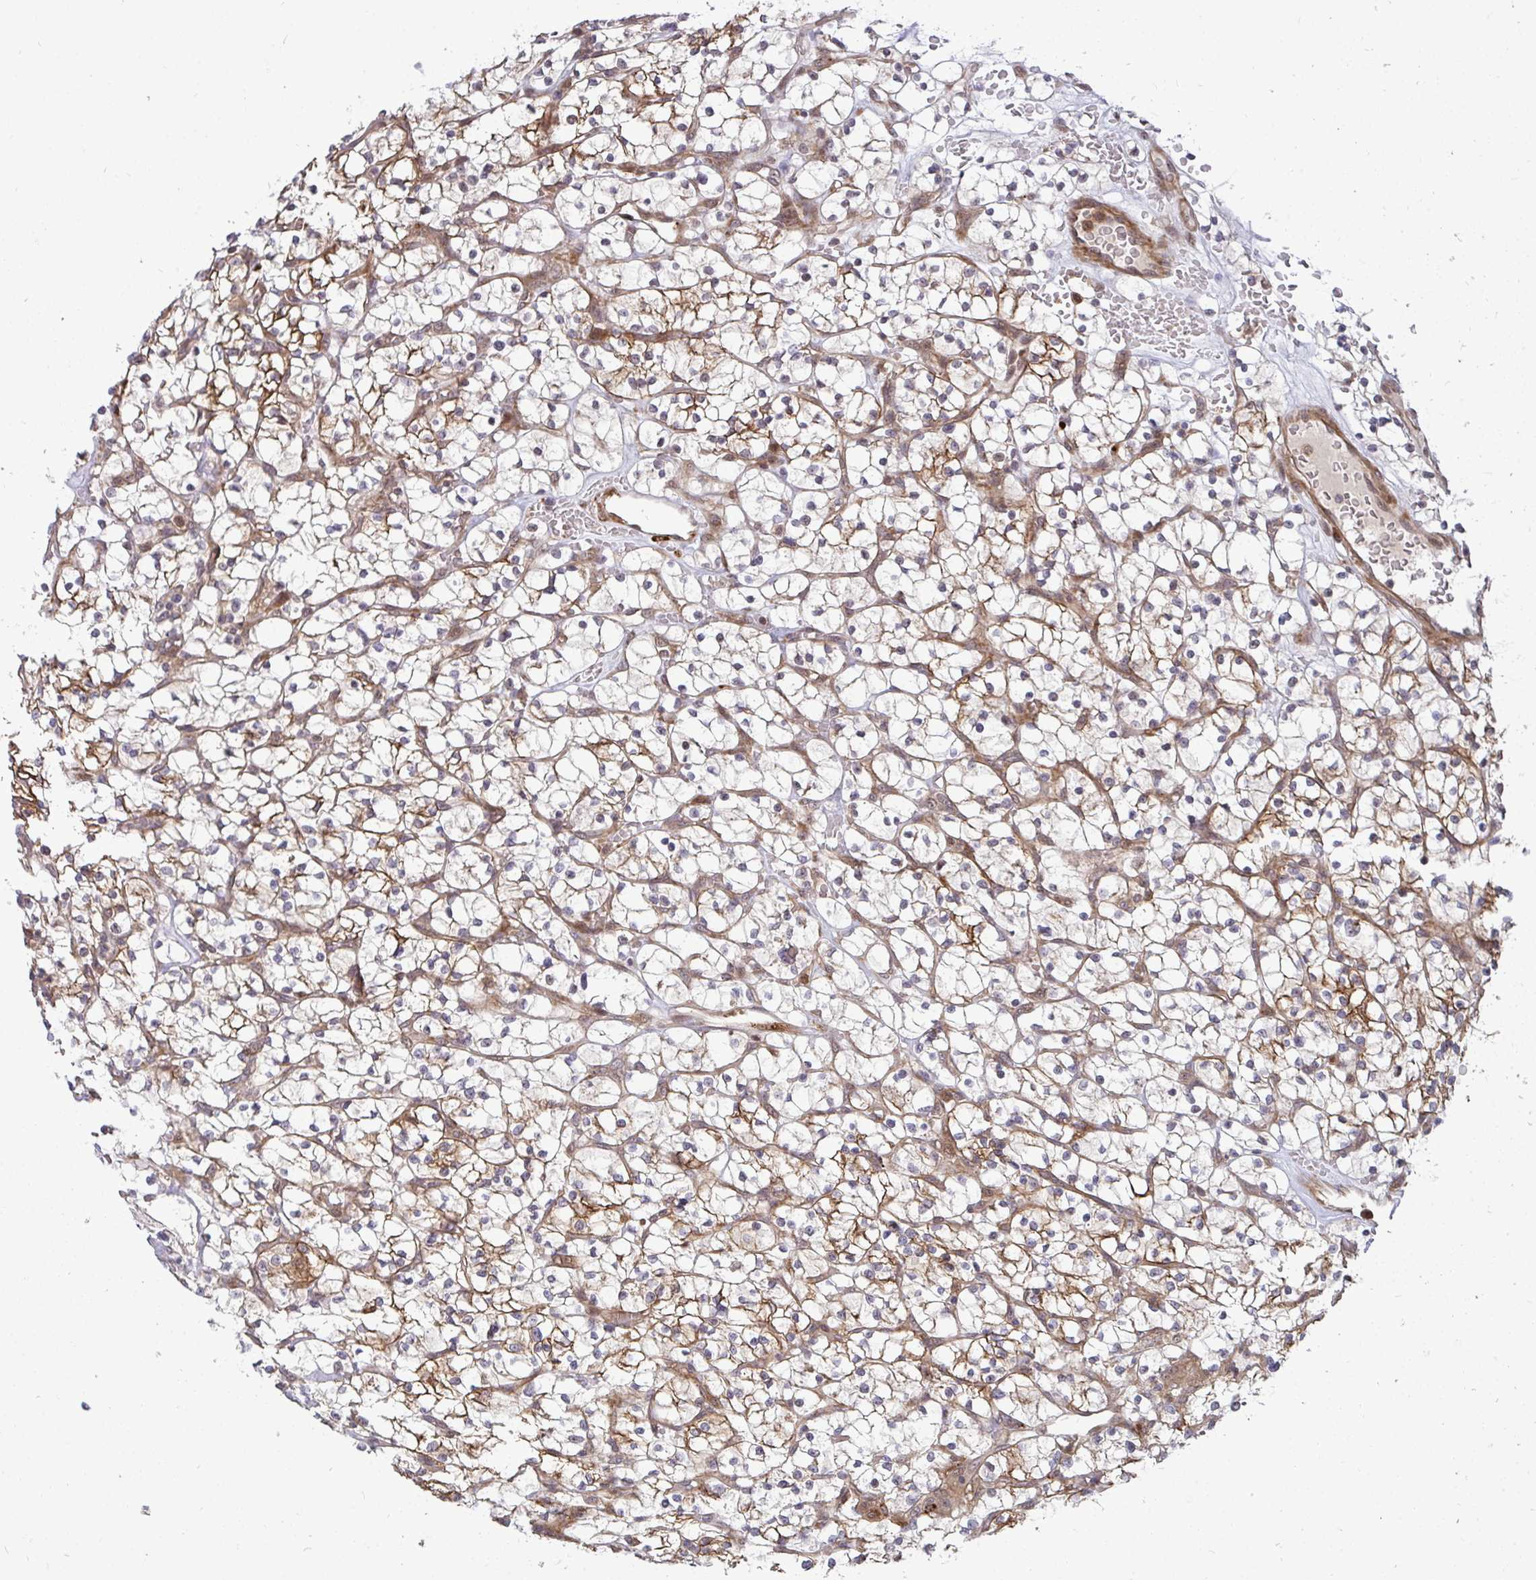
{"staining": {"intensity": "moderate", "quantity": "25%-75%", "location": "cytoplasmic/membranous"}, "tissue": "renal cancer", "cell_type": "Tumor cells", "image_type": "cancer", "snomed": [{"axis": "morphology", "description": "Adenocarcinoma, NOS"}, {"axis": "topography", "description": "Kidney"}], "caption": "Protein staining reveals moderate cytoplasmic/membranous positivity in about 25%-75% of tumor cells in renal cancer.", "gene": "TRIM44", "patient": {"sex": "female", "age": 64}}